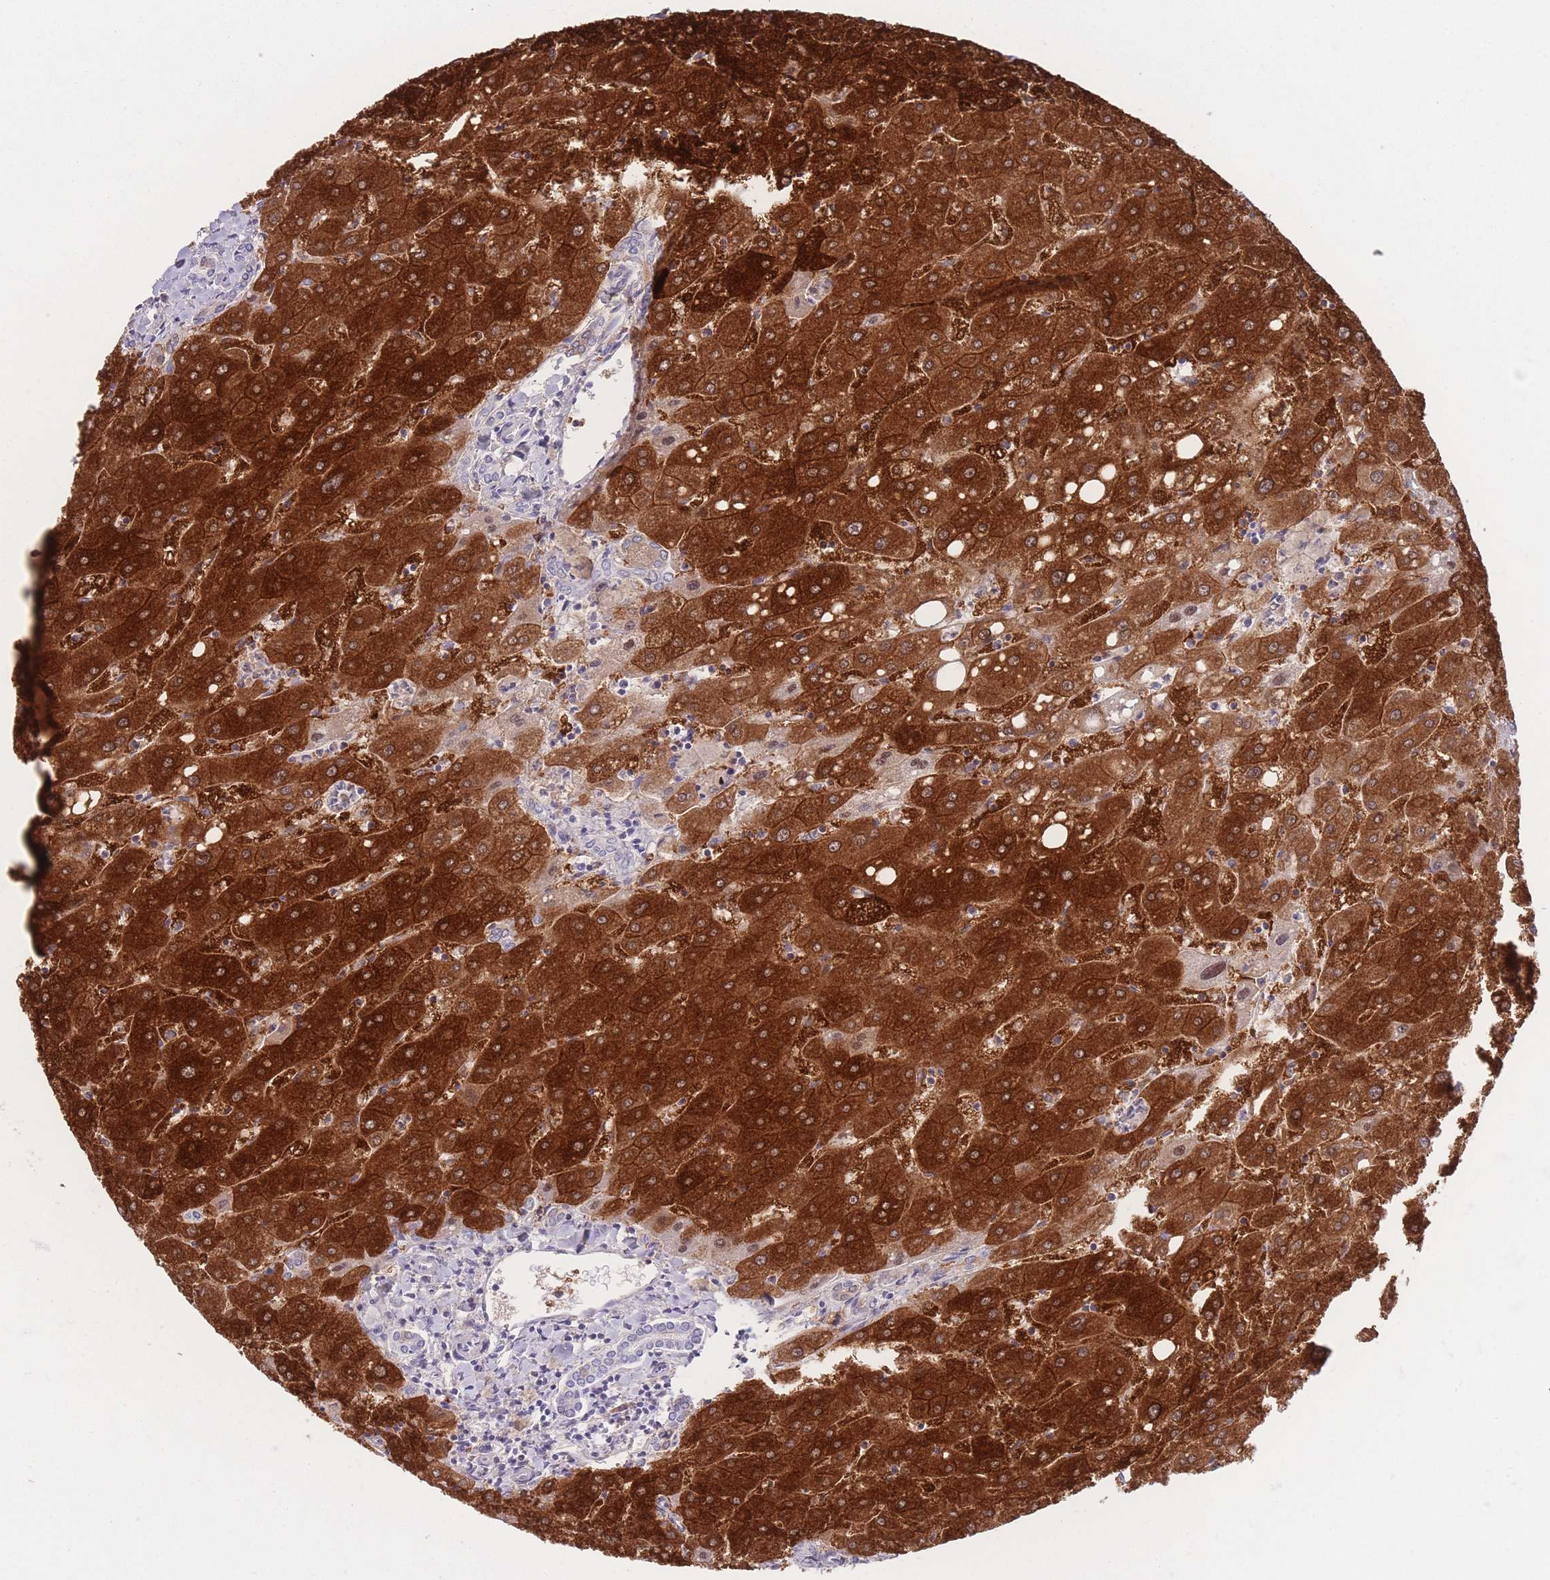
{"staining": {"intensity": "negative", "quantity": "none", "location": "none"}, "tissue": "liver", "cell_type": "Cholangiocytes", "image_type": "normal", "snomed": [{"axis": "morphology", "description": "Normal tissue, NOS"}, {"axis": "topography", "description": "Liver"}], "caption": "High magnification brightfield microscopy of unremarkable liver stained with DAB (3,3'-diaminobenzidine) (brown) and counterstained with hematoxylin (blue): cholangiocytes show no significant staining.", "gene": "PKLR", "patient": {"sex": "male", "age": 67}}